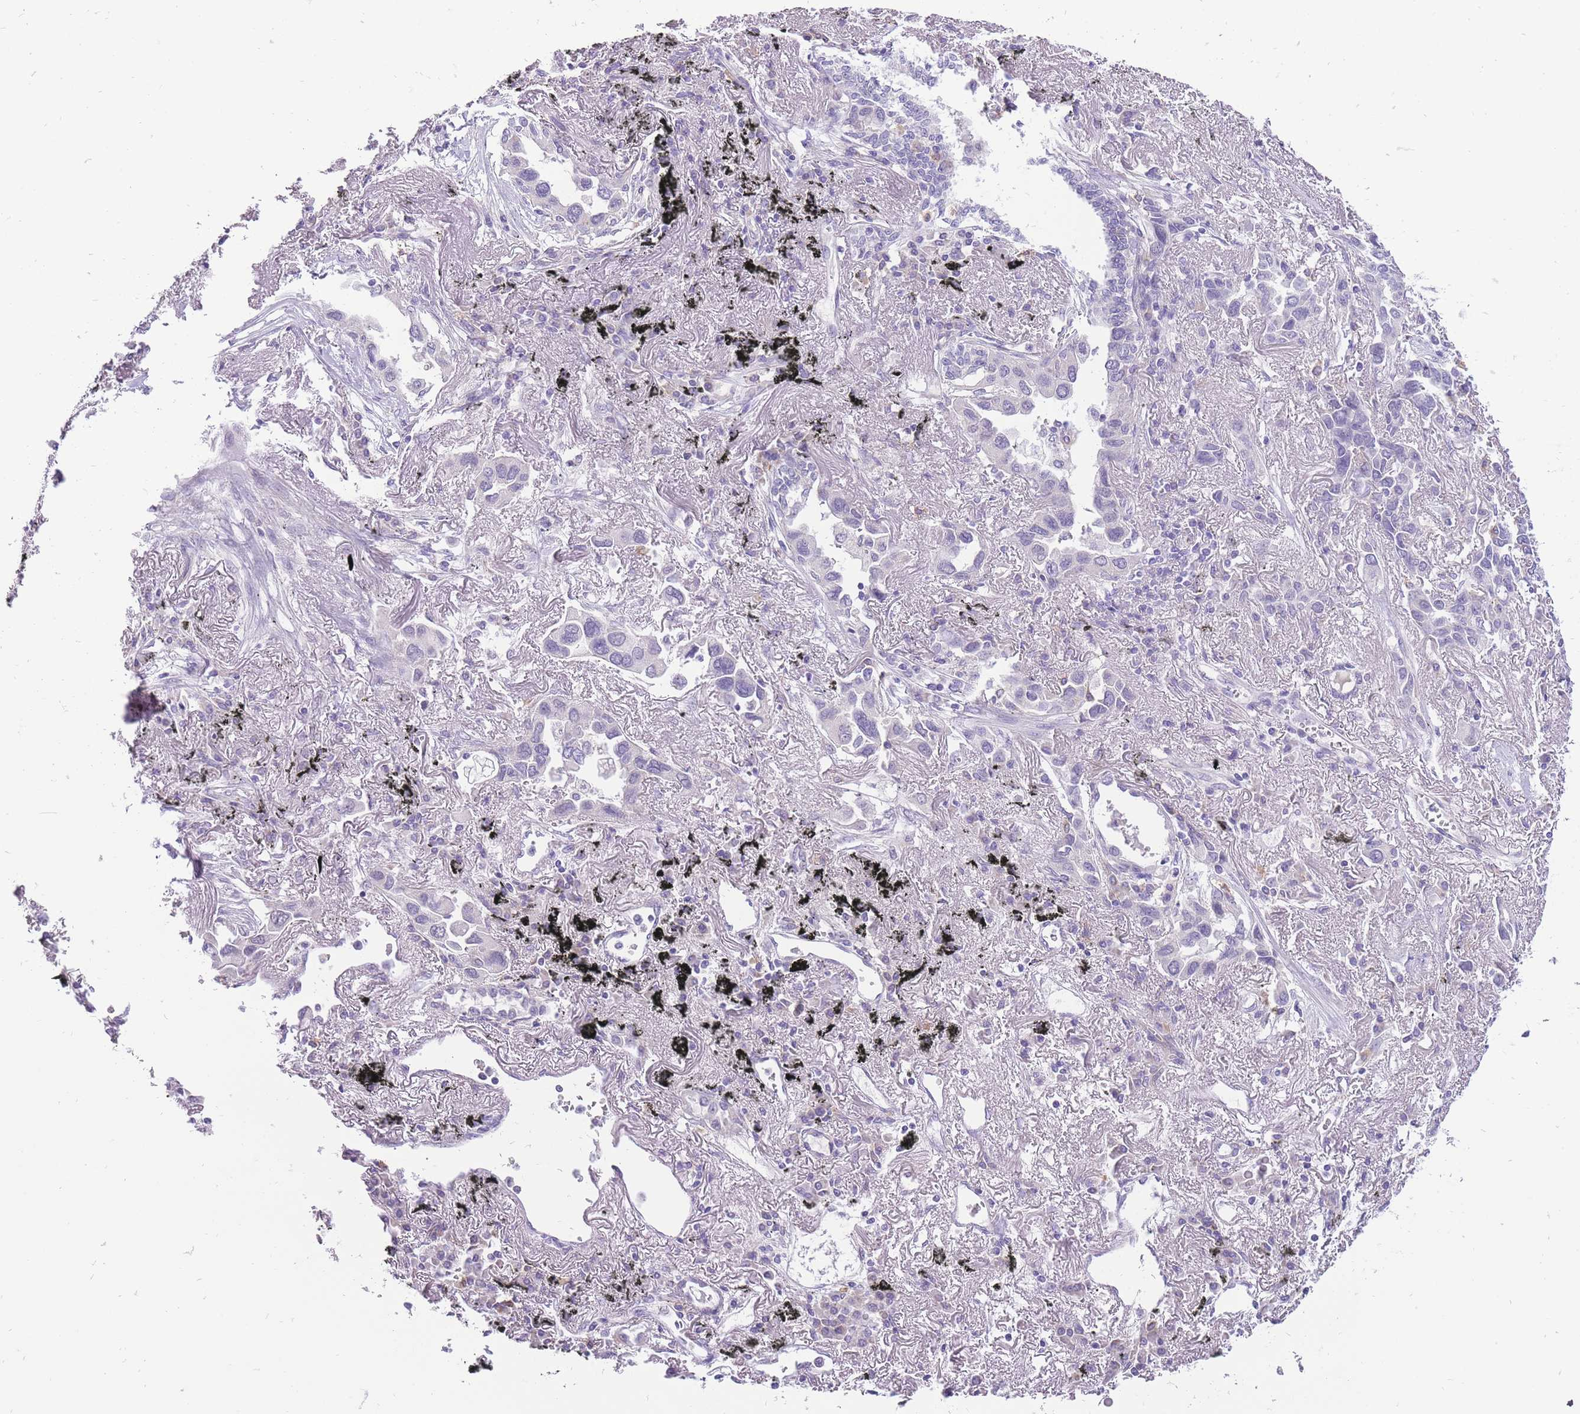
{"staining": {"intensity": "negative", "quantity": "none", "location": "none"}, "tissue": "lung cancer", "cell_type": "Tumor cells", "image_type": "cancer", "snomed": [{"axis": "morphology", "description": "Adenocarcinoma, NOS"}, {"axis": "topography", "description": "Lung"}], "caption": "This is an immunohistochemistry photomicrograph of lung adenocarcinoma. There is no staining in tumor cells.", "gene": "ERICH4", "patient": {"sex": "female", "age": 76}}